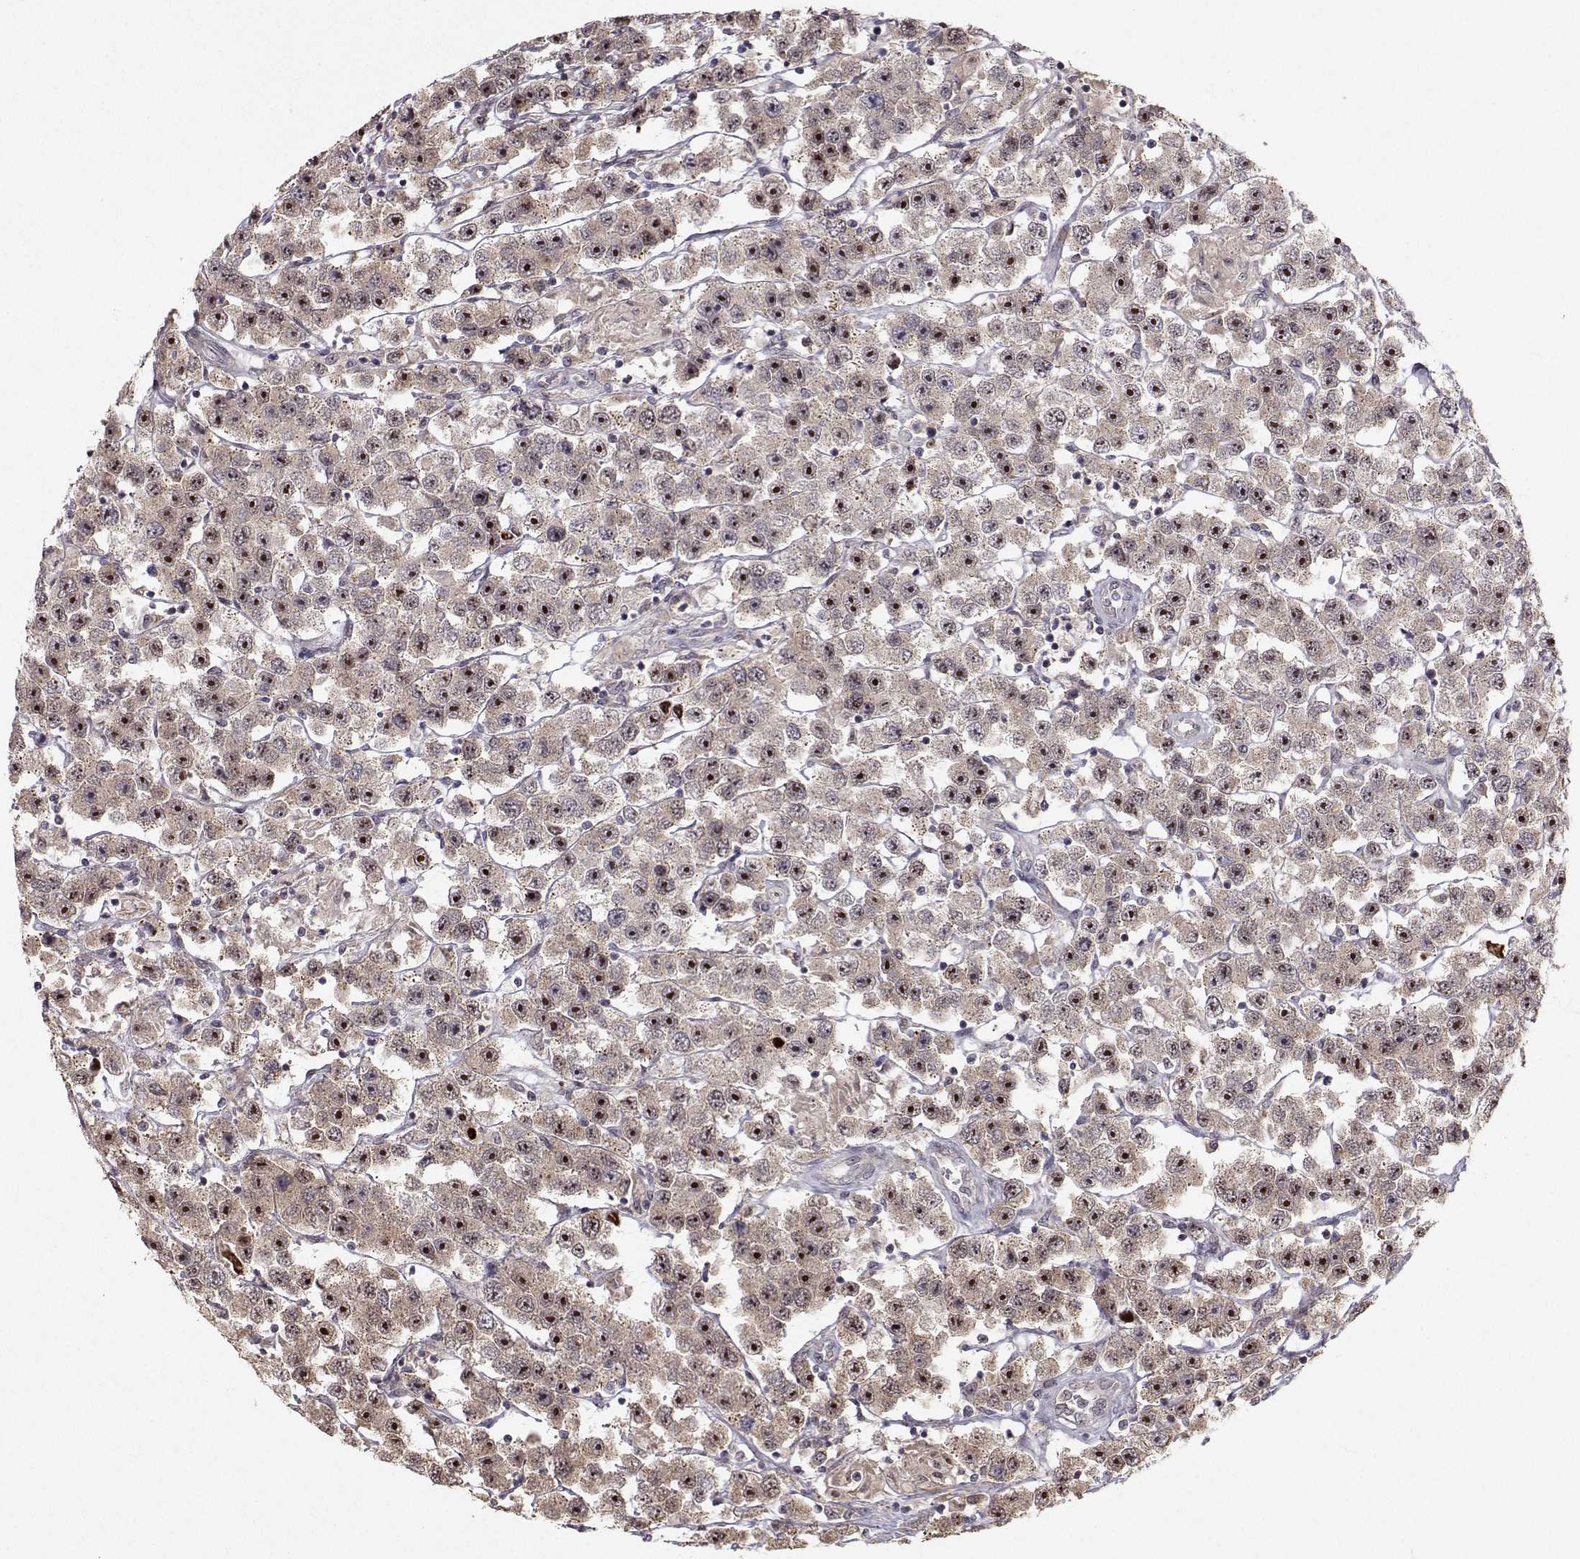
{"staining": {"intensity": "strong", "quantity": "25%-75%", "location": "nuclear"}, "tissue": "testis cancer", "cell_type": "Tumor cells", "image_type": "cancer", "snomed": [{"axis": "morphology", "description": "Seminoma, NOS"}, {"axis": "topography", "description": "Testis"}], "caption": "Immunohistochemistry (IHC) micrograph of human seminoma (testis) stained for a protein (brown), which displays high levels of strong nuclear positivity in about 25%-75% of tumor cells.", "gene": "APC", "patient": {"sex": "male", "age": 45}}